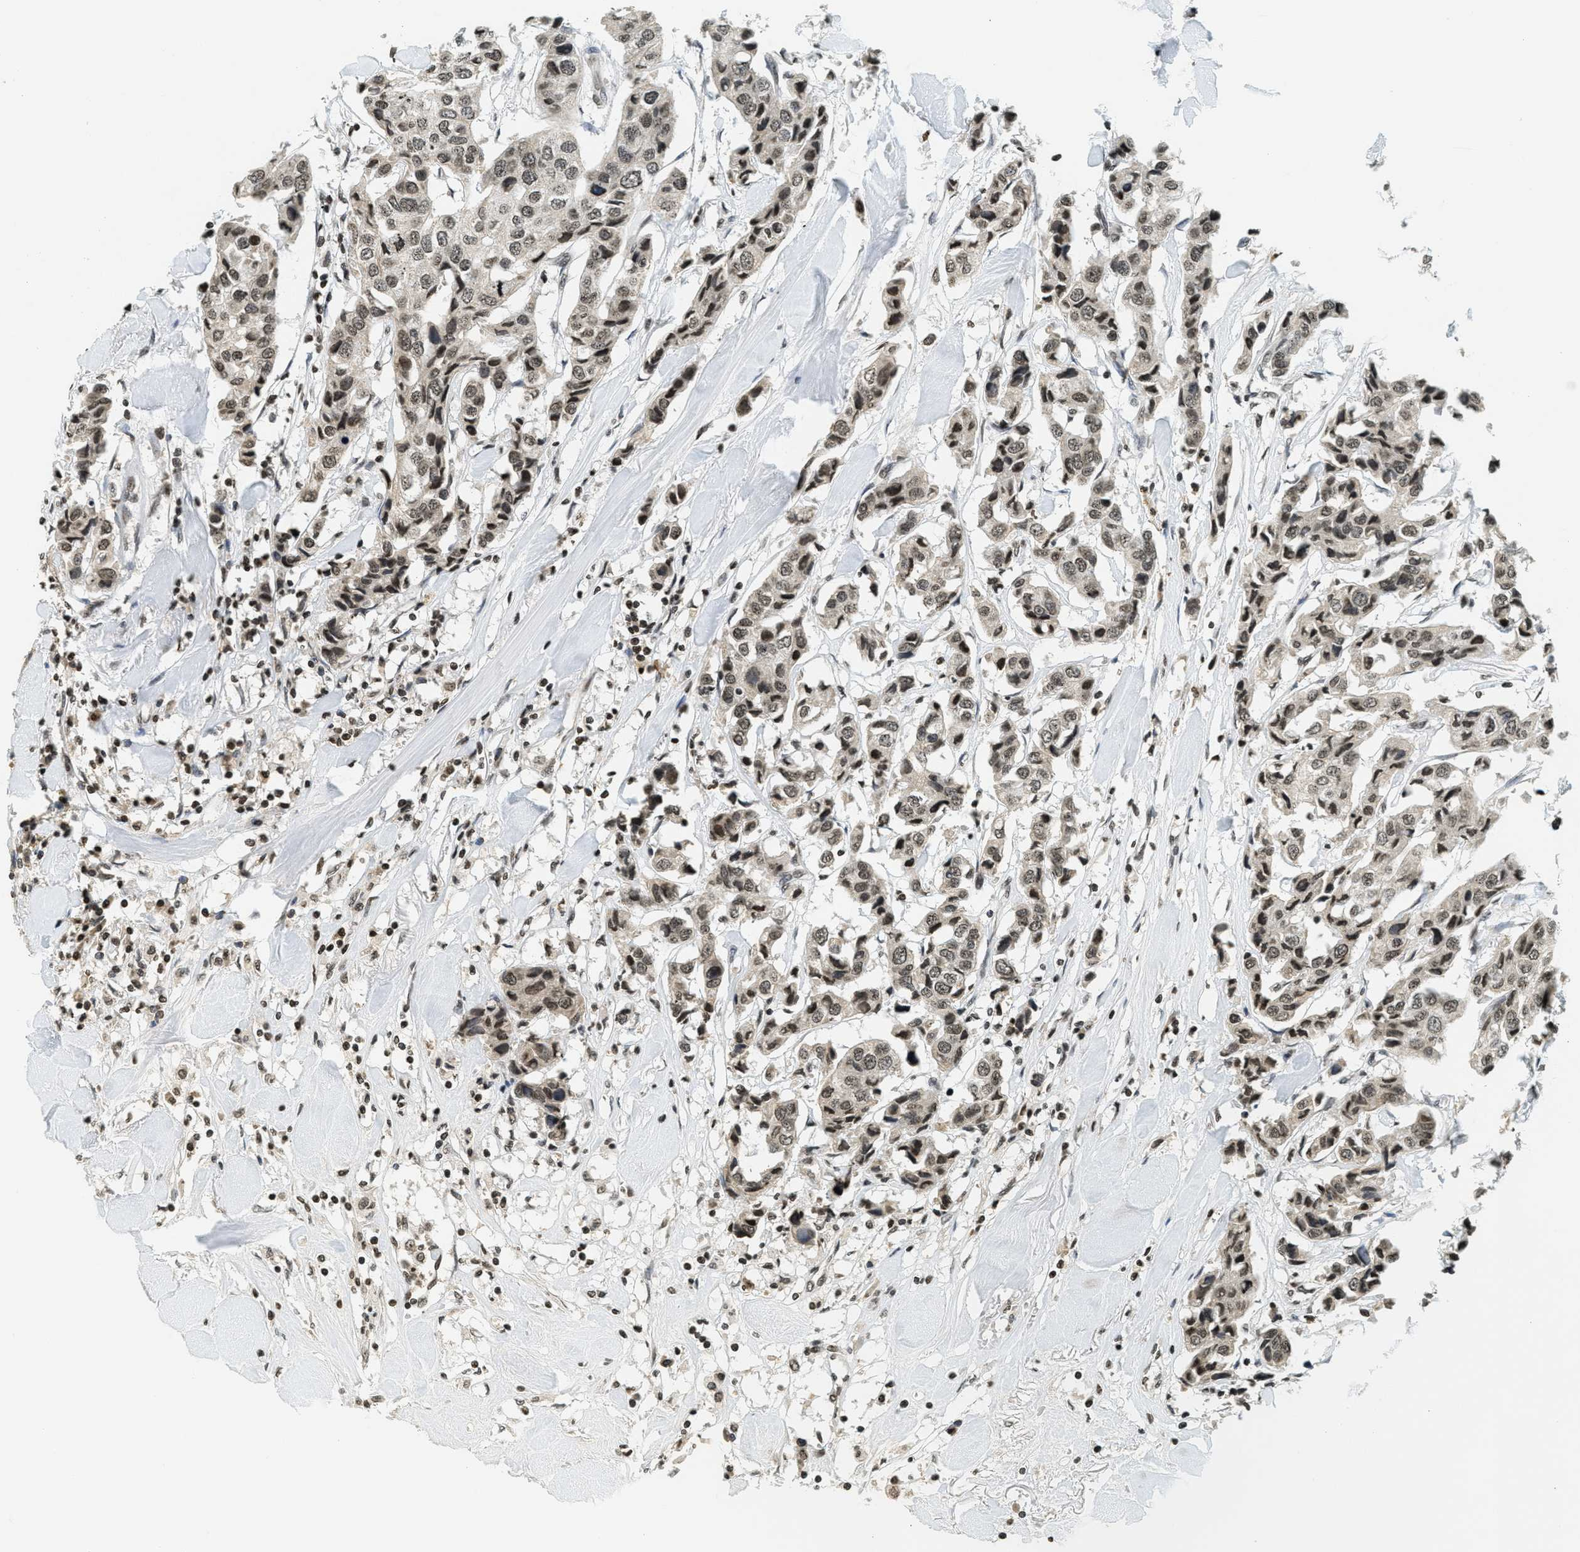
{"staining": {"intensity": "moderate", "quantity": ">75%", "location": "cytoplasmic/membranous,nuclear"}, "tissue": "breast cancer", "cell_type": "Tumor cells", "image_type": "cancer", "snomed": [{"axis": "morphology", "description": "Duct carcinoma"}, {"axis": "topography", "description": "Breast"}], "caption": "Brown immunohistochemical staining in intraductal carcinoma (breast) shows moderate cytoplasmic/membranous and nuclear positivity in about >75% of tumor cells.", "gene": "LDB2", "patient": {"sex": "female", "age": 80}}